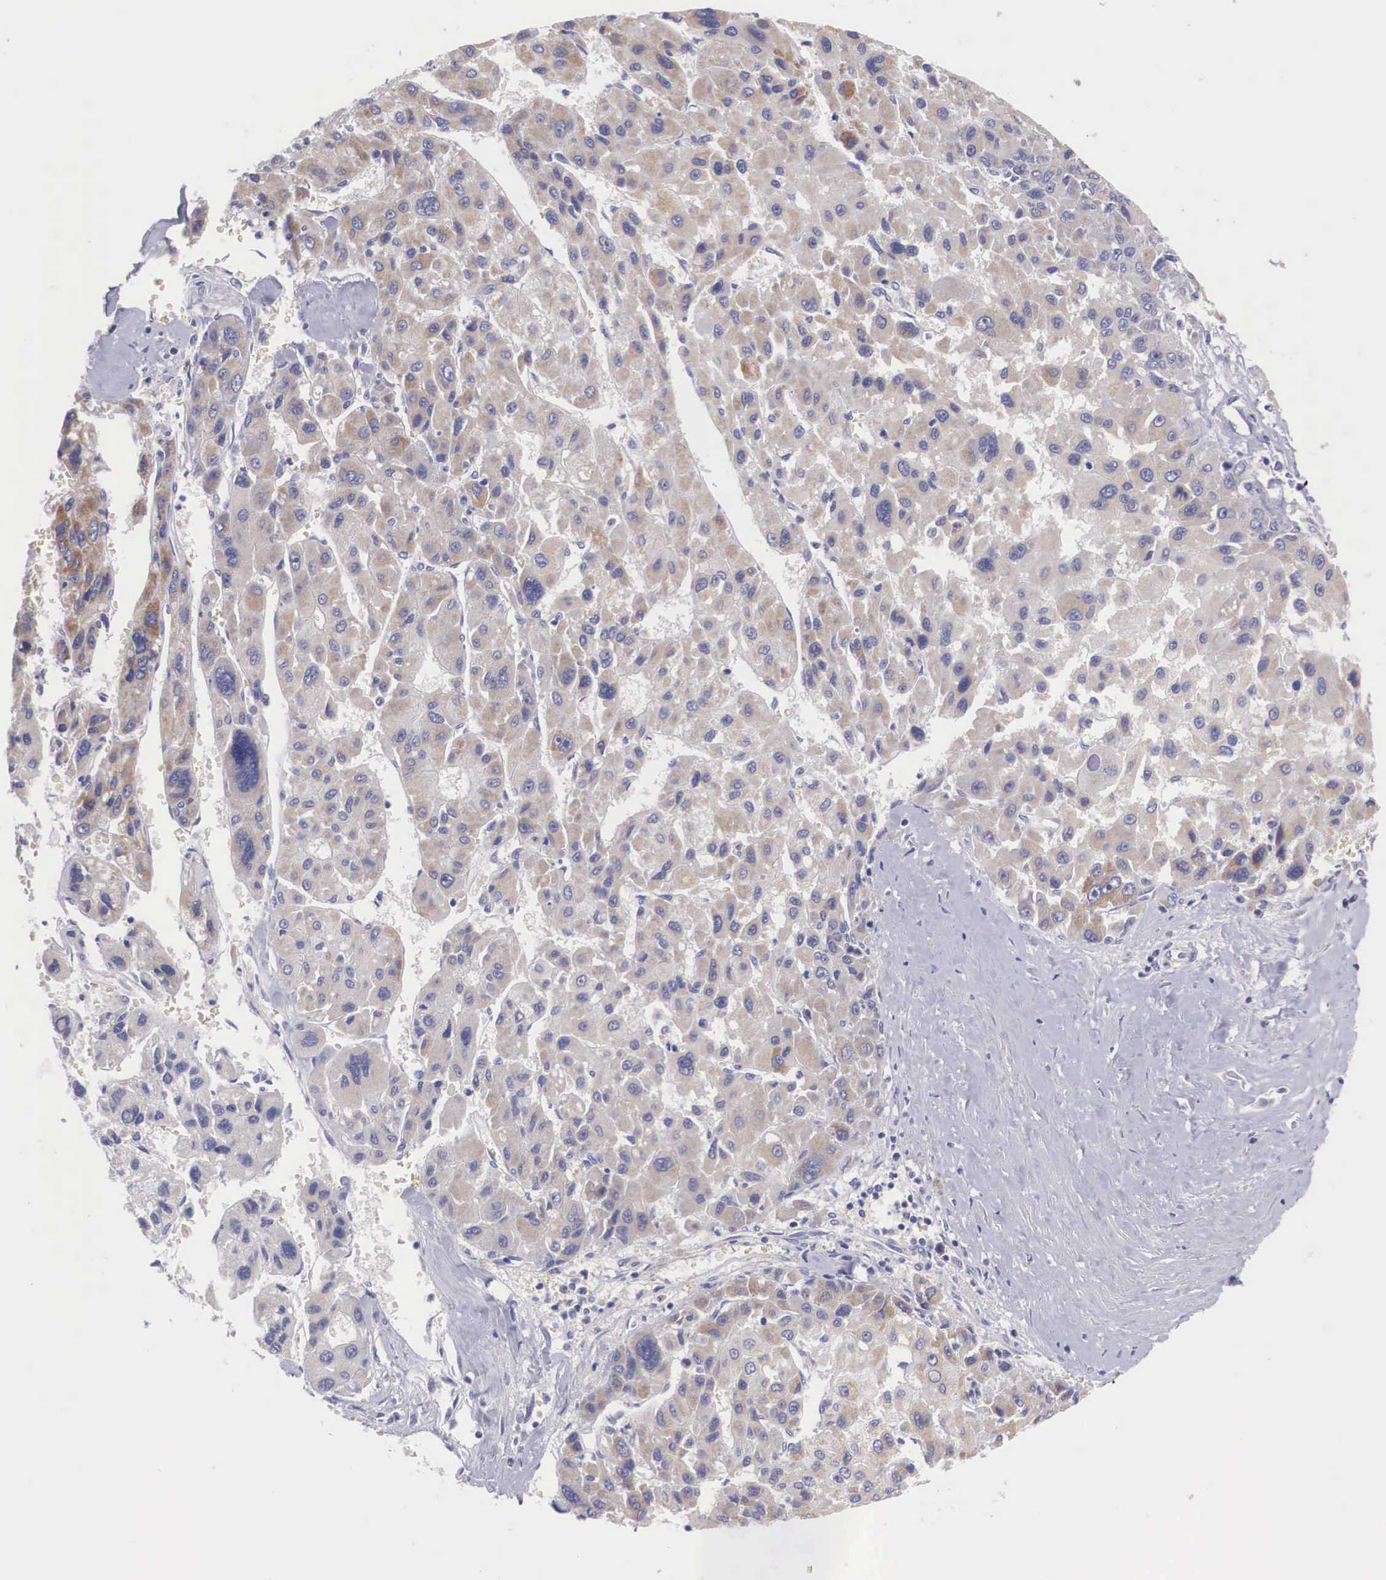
{"staining": {"intensity": "weak", "quantity": "25%-75%", "location": "cytoplasmic/membranous"}, "tissue": "liver cancer", "cell_type": "Tumor cells", "image_type": "cancer", "snomed": [{"axis": "morphology", "description": "Carcinoma, Hepatocellular, NOS"}, {"axis": "topography", "description": "Liver"}], "caption": "Immunohistochemistry (IHC) of human liver cancer demonstrates low levels of weak cytoplasmic/membranous staining in about 25%-75% of tumor cells.", "gene": "TXLNG", "patient": {"sex": "male", "age": 64}}